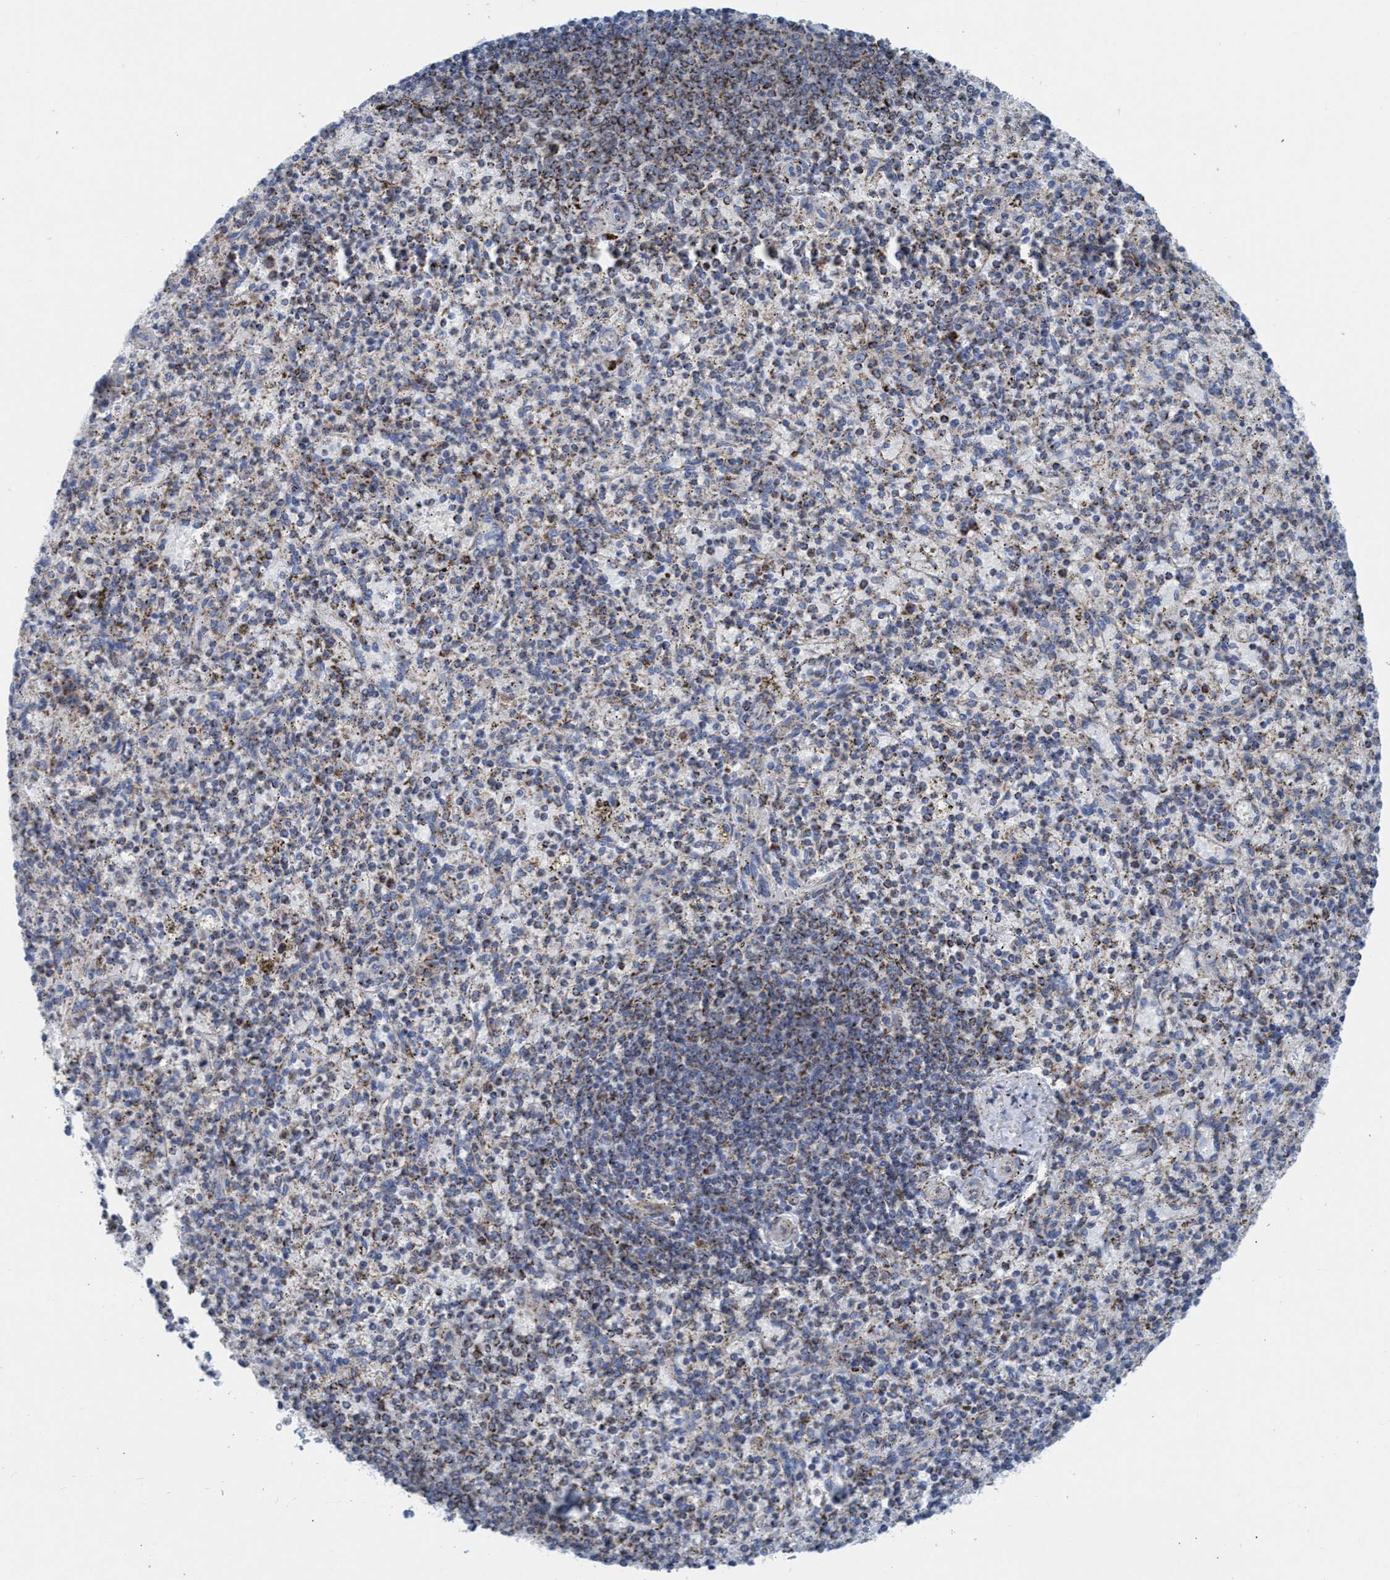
{"staining": {"intensity": "moderate", "quantity": "25%-75%", "location": "cytoplasmic/membranous"}, "tissue": "spleen", "cell_type": "Cells in red pulp", "image_type": "normal", "snomed": [{"axis": "morphology", "description": "Normal tissue, NOS"}, {"axis": "topography", "description": "Spleen"}], "caption": "There is medium levels of moderate cytoplasmic/membranous staining in cells in red pulp of normal spleen, as demonstrated by immunohistochemical staining (brown color).", "gene": "GGA3", "patient": {"sex": "male", "age": 72}}